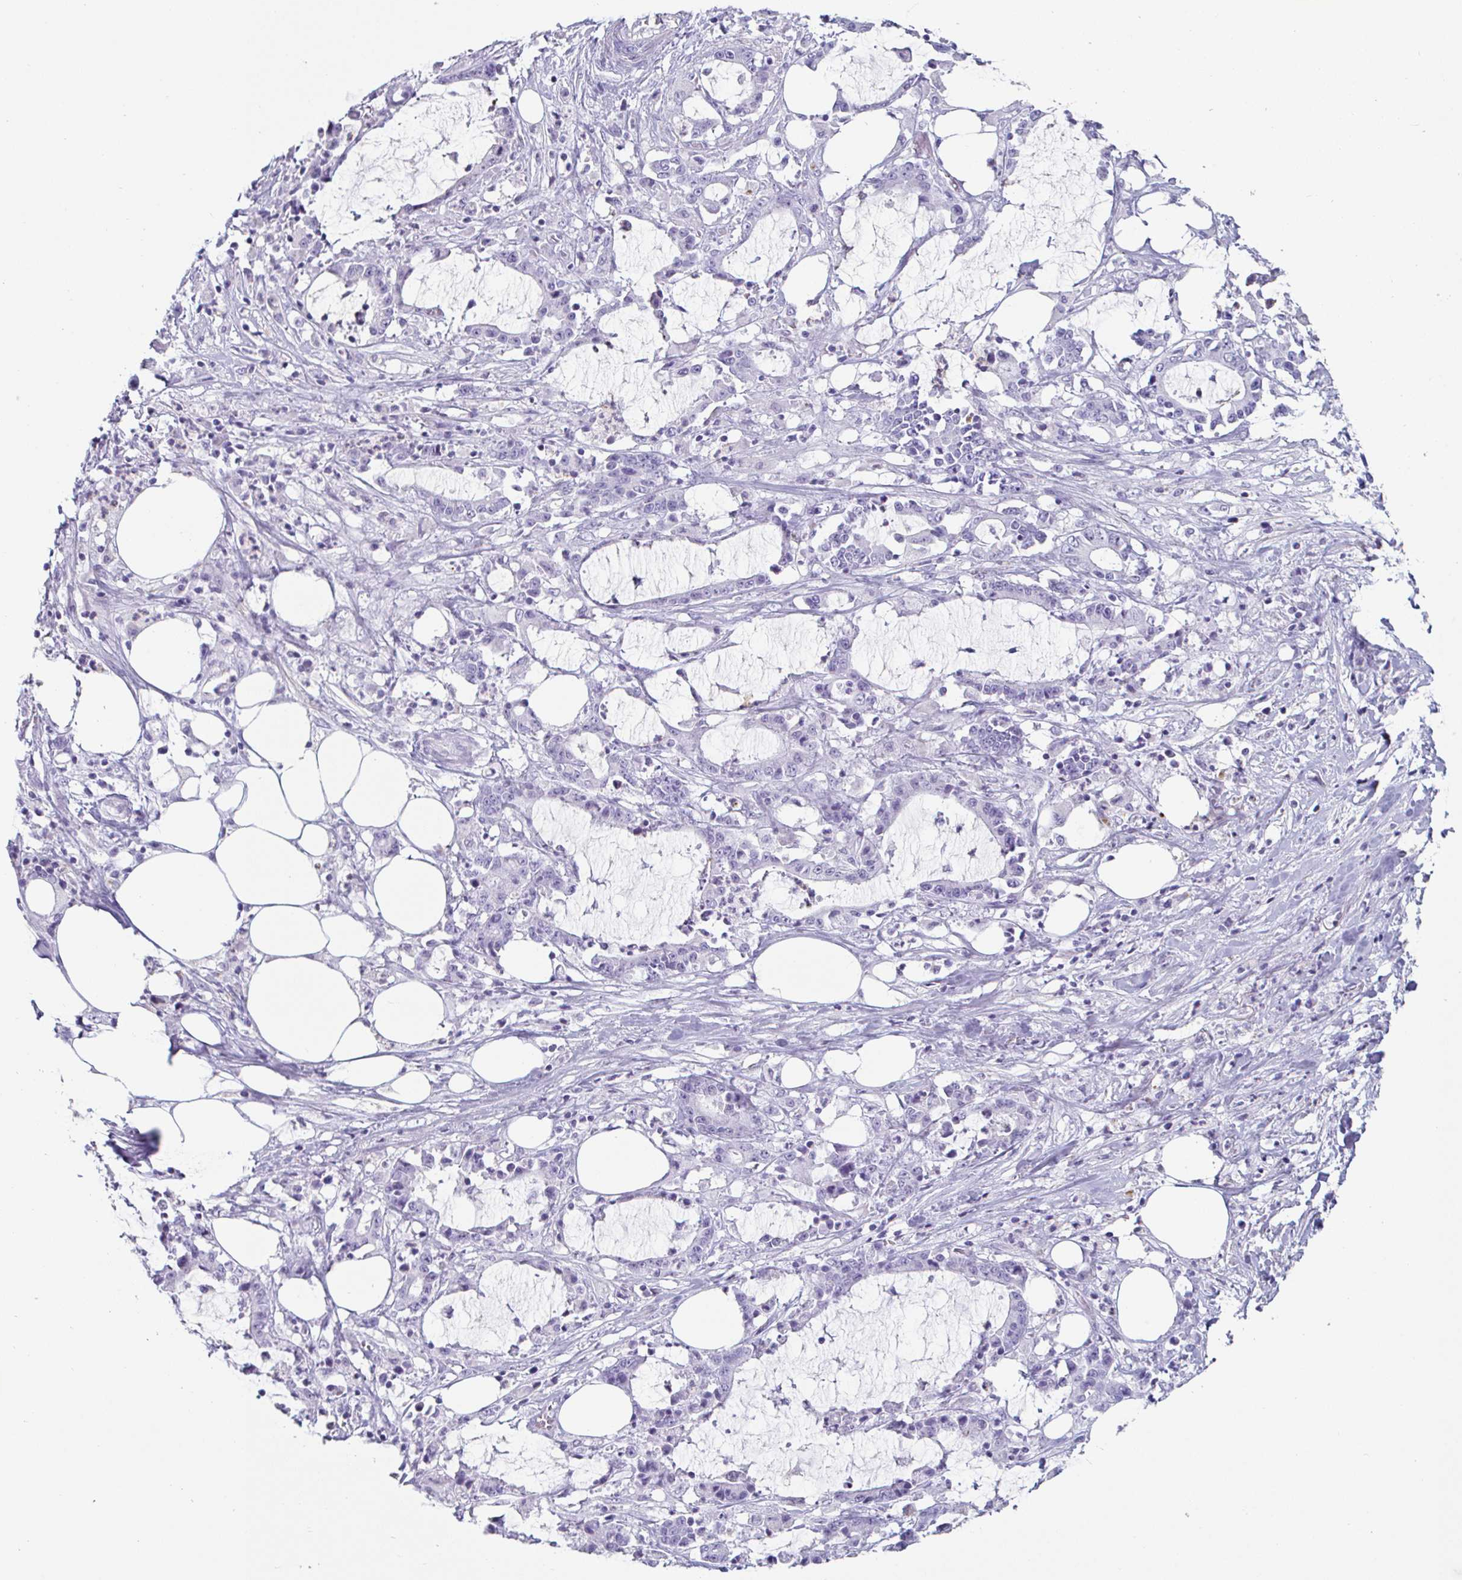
{"staining": {"intensity": "negative", "quantity": "none", "location": "none"}, "tissue": "stomach cancer", "cell_type": "Tumor cells", "image_type": "cancer", "snomed": [{"axis": "morphology", "description": "Adenocarcinoma, NOS"}, {"axis": "topography", "description": "Stomach, upper"}], "caption": "This photomicrograph is of stomach adenocarcinoma stained with immunohistochemistry (IHC) to label a protein in brown with the nuclei are counter-stained blue. There is no expression in tumor cells.", "gene": "CREG2", "patient": {"sex": "male", "age": 68}}